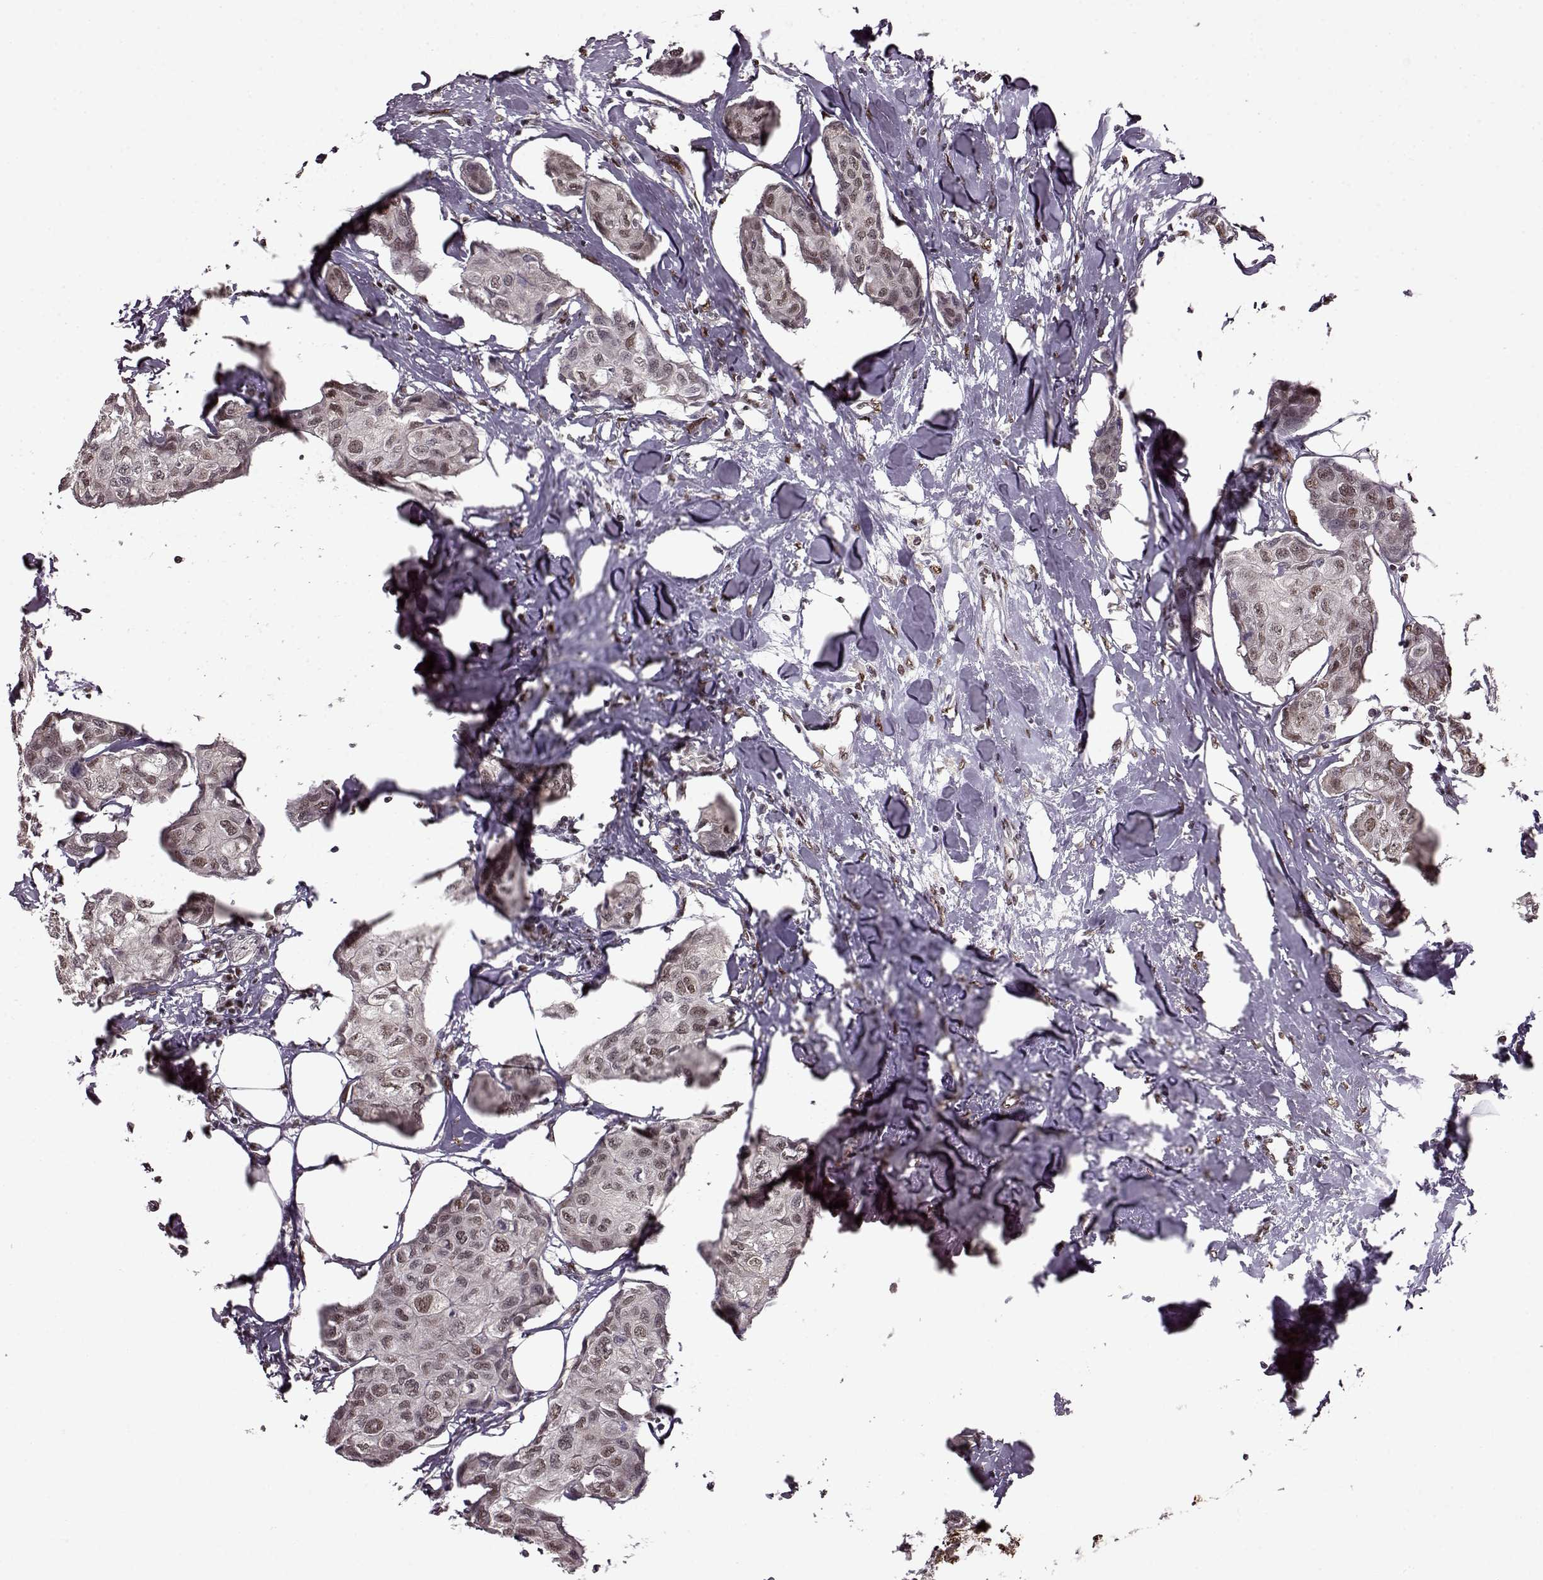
{"staining": {"intensity": "weak", "quantity": ">75%", "location": "nuclear"}, "tissue": "breast cancer", "cell_type": "Tumor cells", "image_type": "cancer", "snomed": [{"axis": "morphology", "description": "Duct carcinoma"}, {"axis": "topography", "description": "Breast"}], "caption": "Immunohistochemical staining of breast infiltrating ductal carcinoma reveals low levels of weak nuclear expression in about >75% of tumor cells.", "gene": "FTO", "patient": {"sex": "female", "age": 80}}